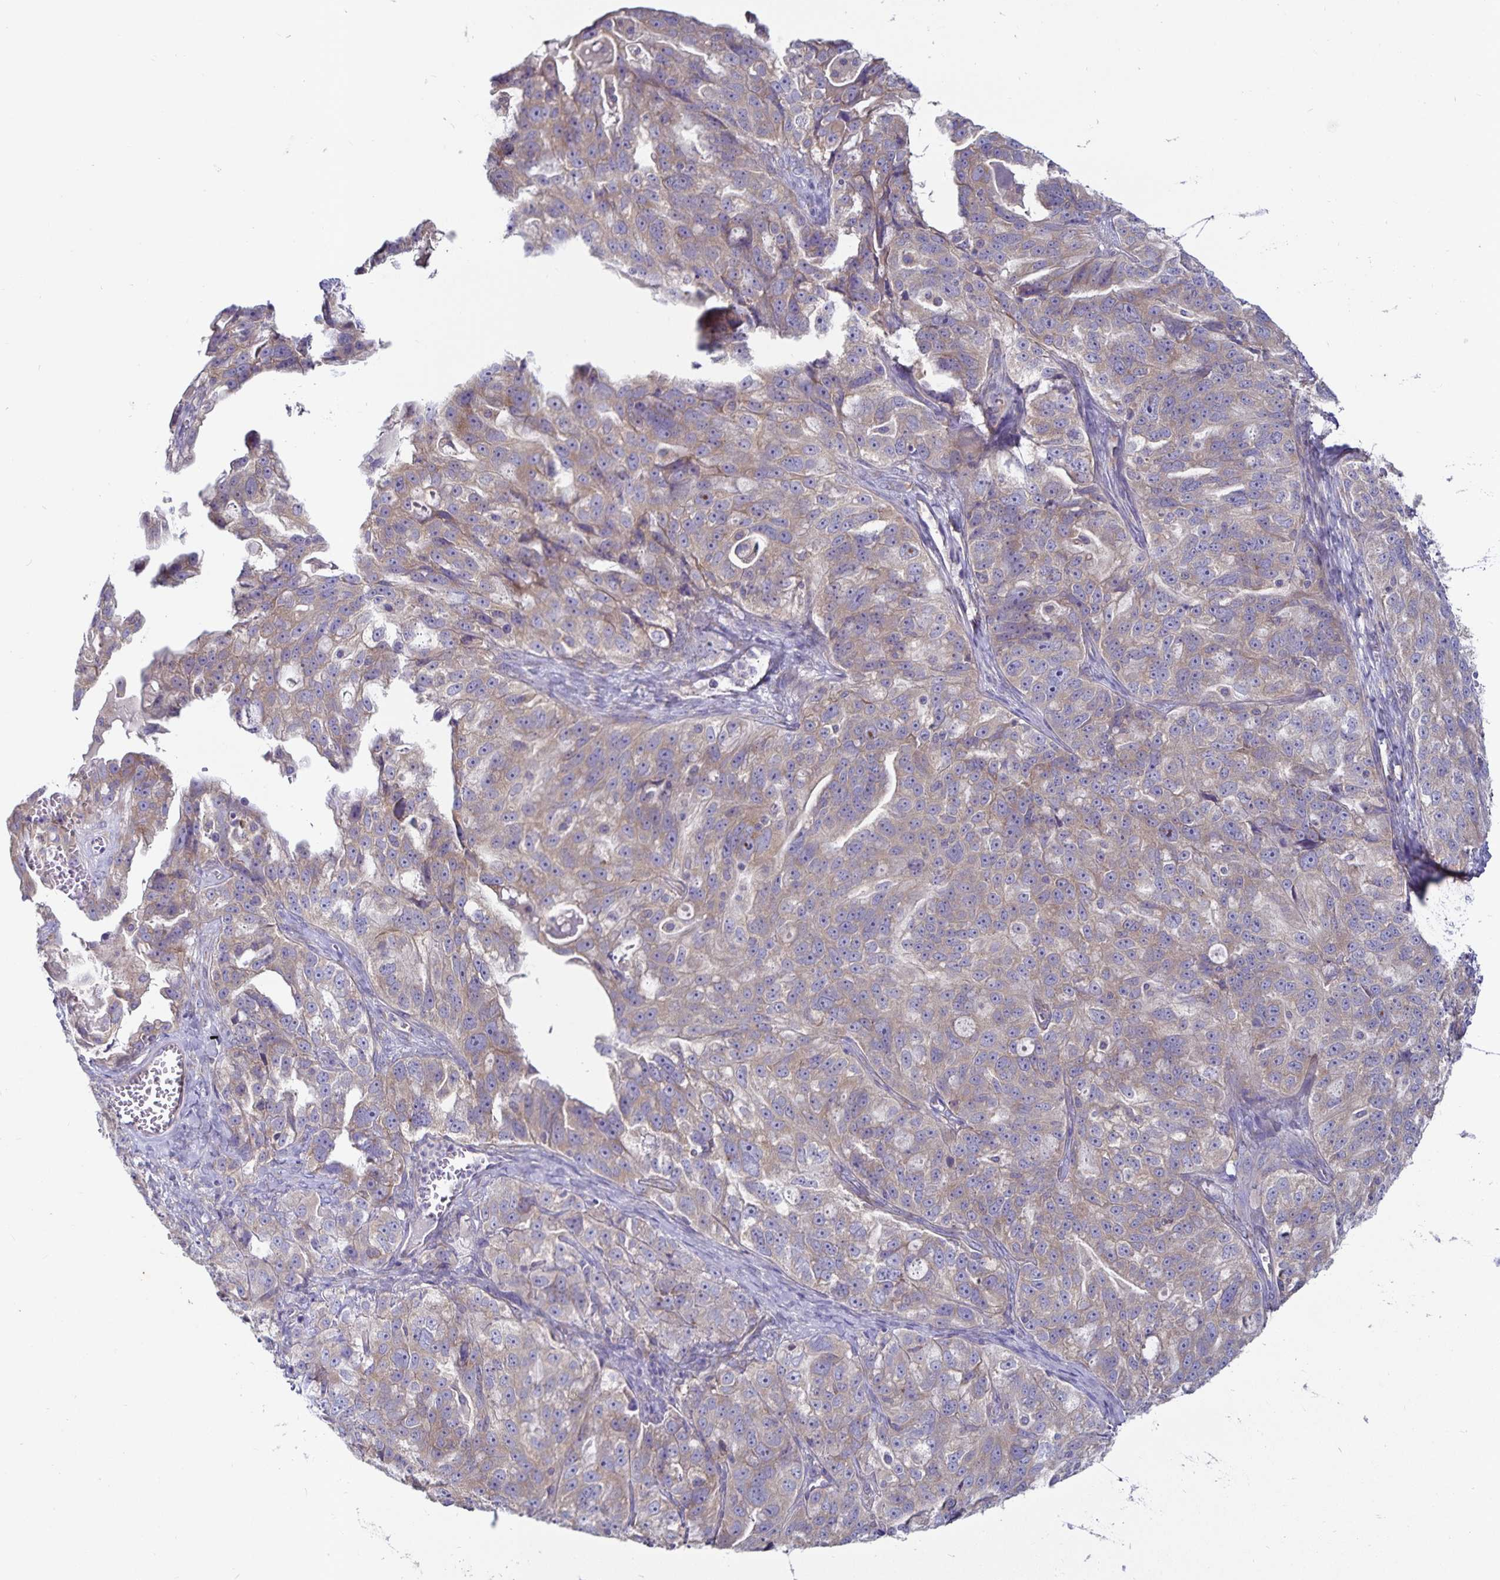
{"staining": {"intensity": "weak", "quantity": ">75%", "location": "cytoplasmic/membranous"}, "tissue": "ovarian cancer", "cell_type": "Tumor cells", "image_type": "cancer", "snomed": [{"axis": "morphology", "description": "Cystadenocarcinoma, serous, NOS"}, {"axis": "topography", "description": "Ovary"}], "caption": "Brown immunohistochemical staining in human serous cystadenocarcinoma (ovarian) exhibits weak cytoplasmic/membranous expression in approximately >75% of tumor cells.", "gene": "FAM120A", "patient": {"sex": "female", "age": 51}}